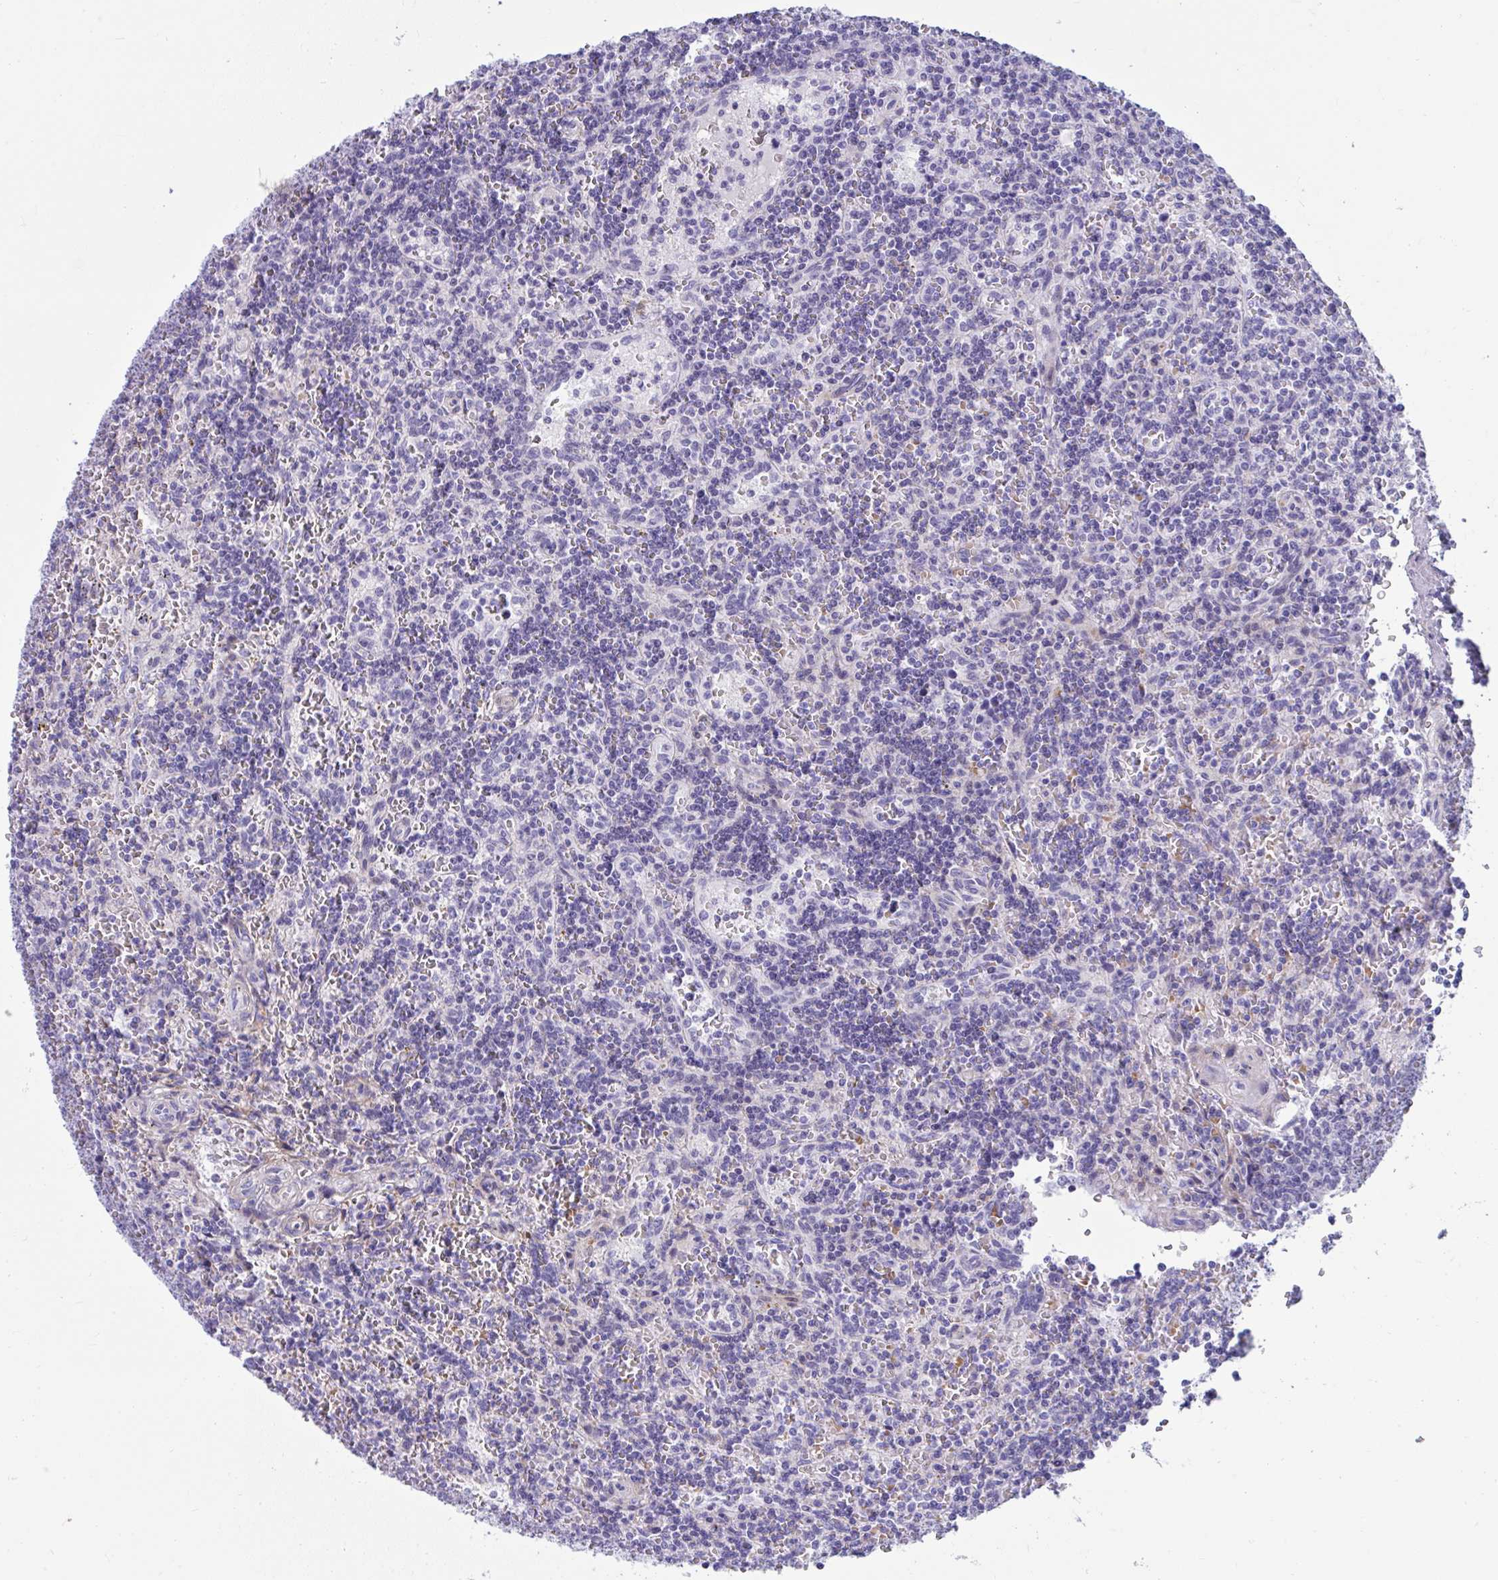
{"staining": {"intensity": "negative", "quantity": "none", "location": "none"}, "tissue": "lymphoma", "cell_type": "Tumor cells", "image_type": "cancer", "snomed": [{"axis": "morphology", "description": "Malignant lymphoma, non-Hodgkin's type, Low grade"}, {"axis": "topography", "description": "Spleen"}], "caption": "The image displays no significant positivity in tumor cells of low-grade malignant lymphoma, non-Hodgkin's type.", "gene": "ISL1", "patient": {"sex": "male", "age": 73}}